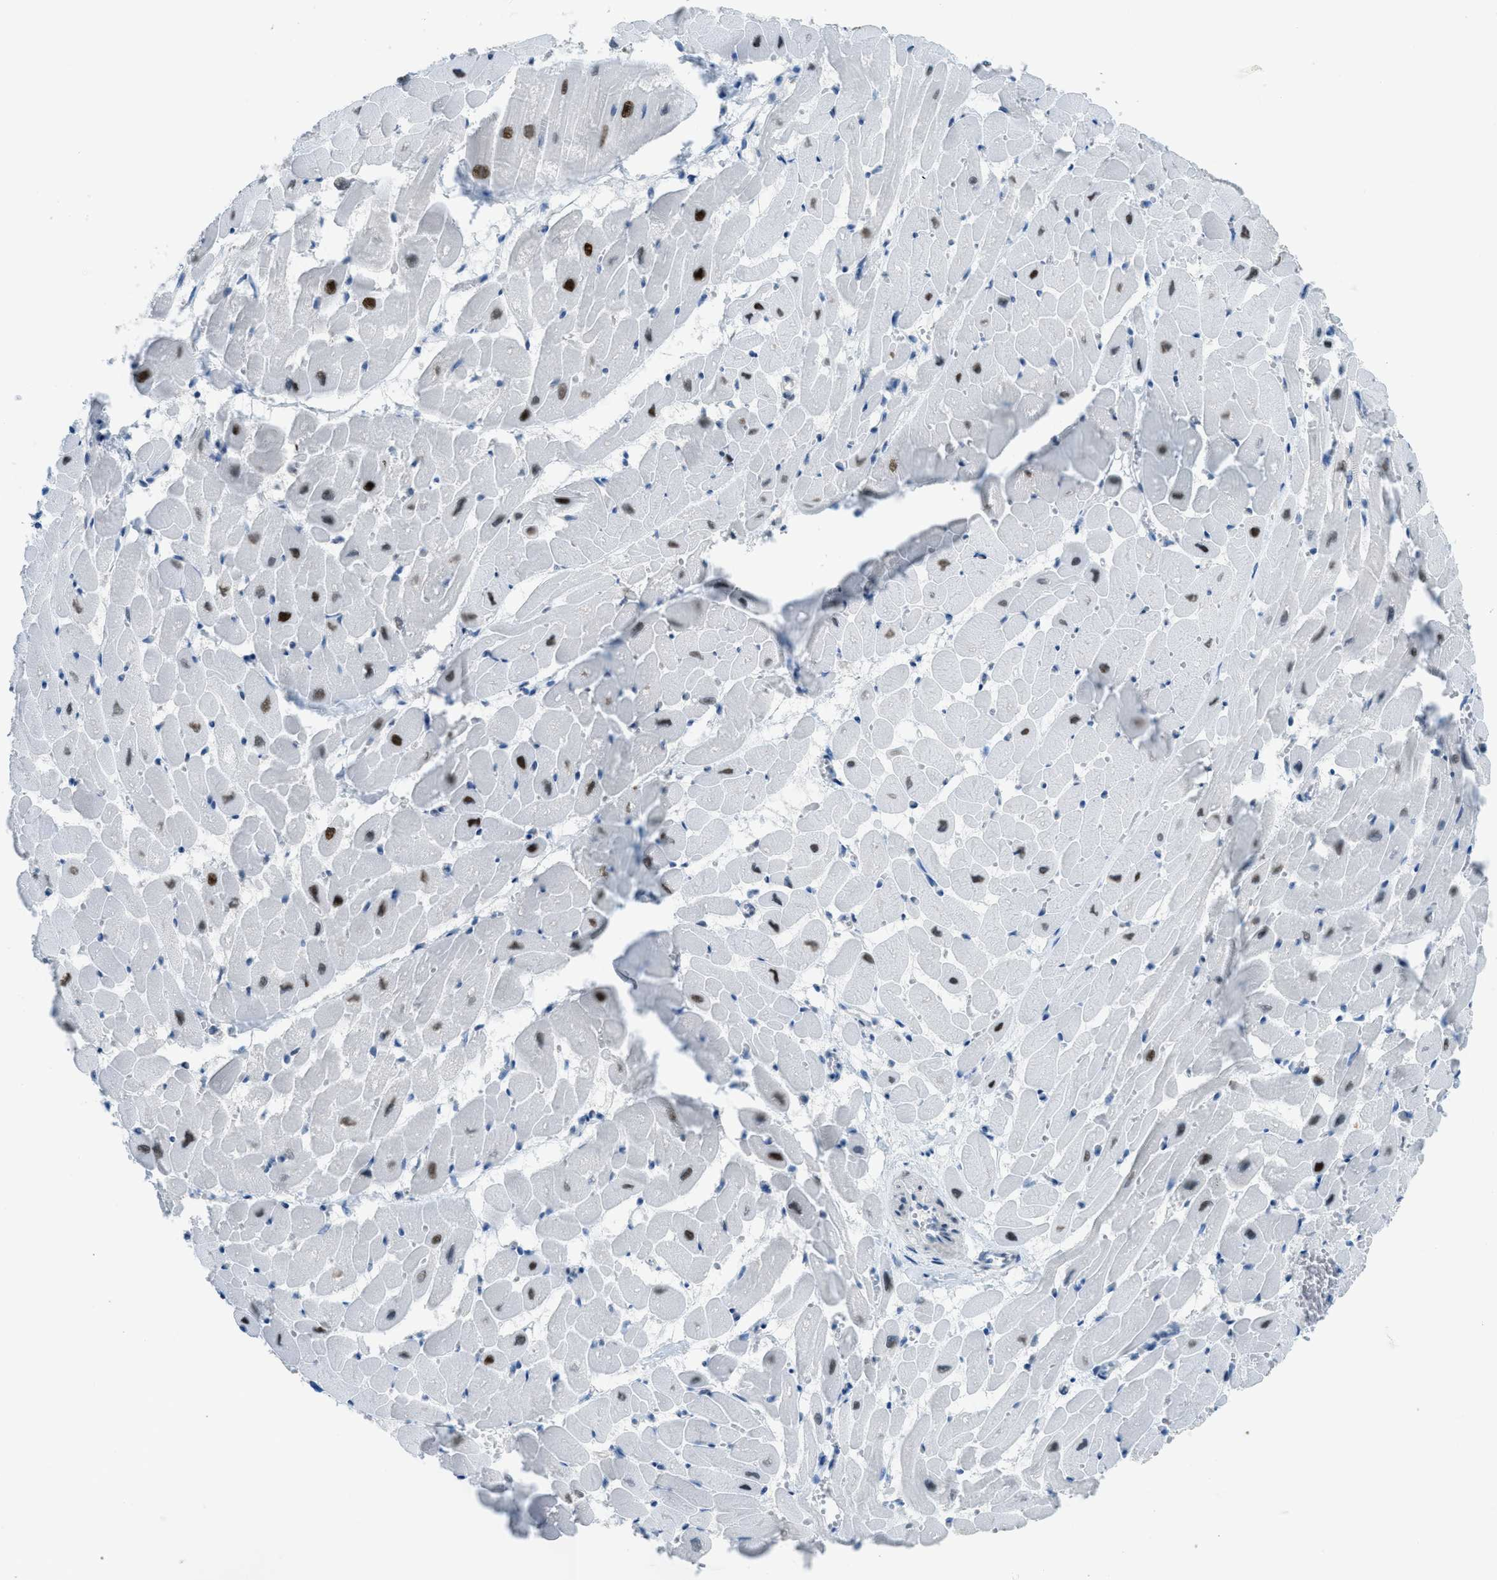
{"staining": {"intensity": "strong", "quantity": "<25%", "location": "nuclear"}, "tissue": "heart muscle", "cell_type": "Cardiomyocytes", "image_type": "normal", "snomed": [{"axis": "morphology", "description": "Normal tissue, NOS"}, {"axis": "topography", "description": "Heart"}], "caption": "Immunohistochemistry of unremarkable human heart muscle displays medium levels of strong nuclear positivity in about <25% of cardiomyocytes.", "gene": "TTC13", "patient": {"sex": "male", "age": 45}}